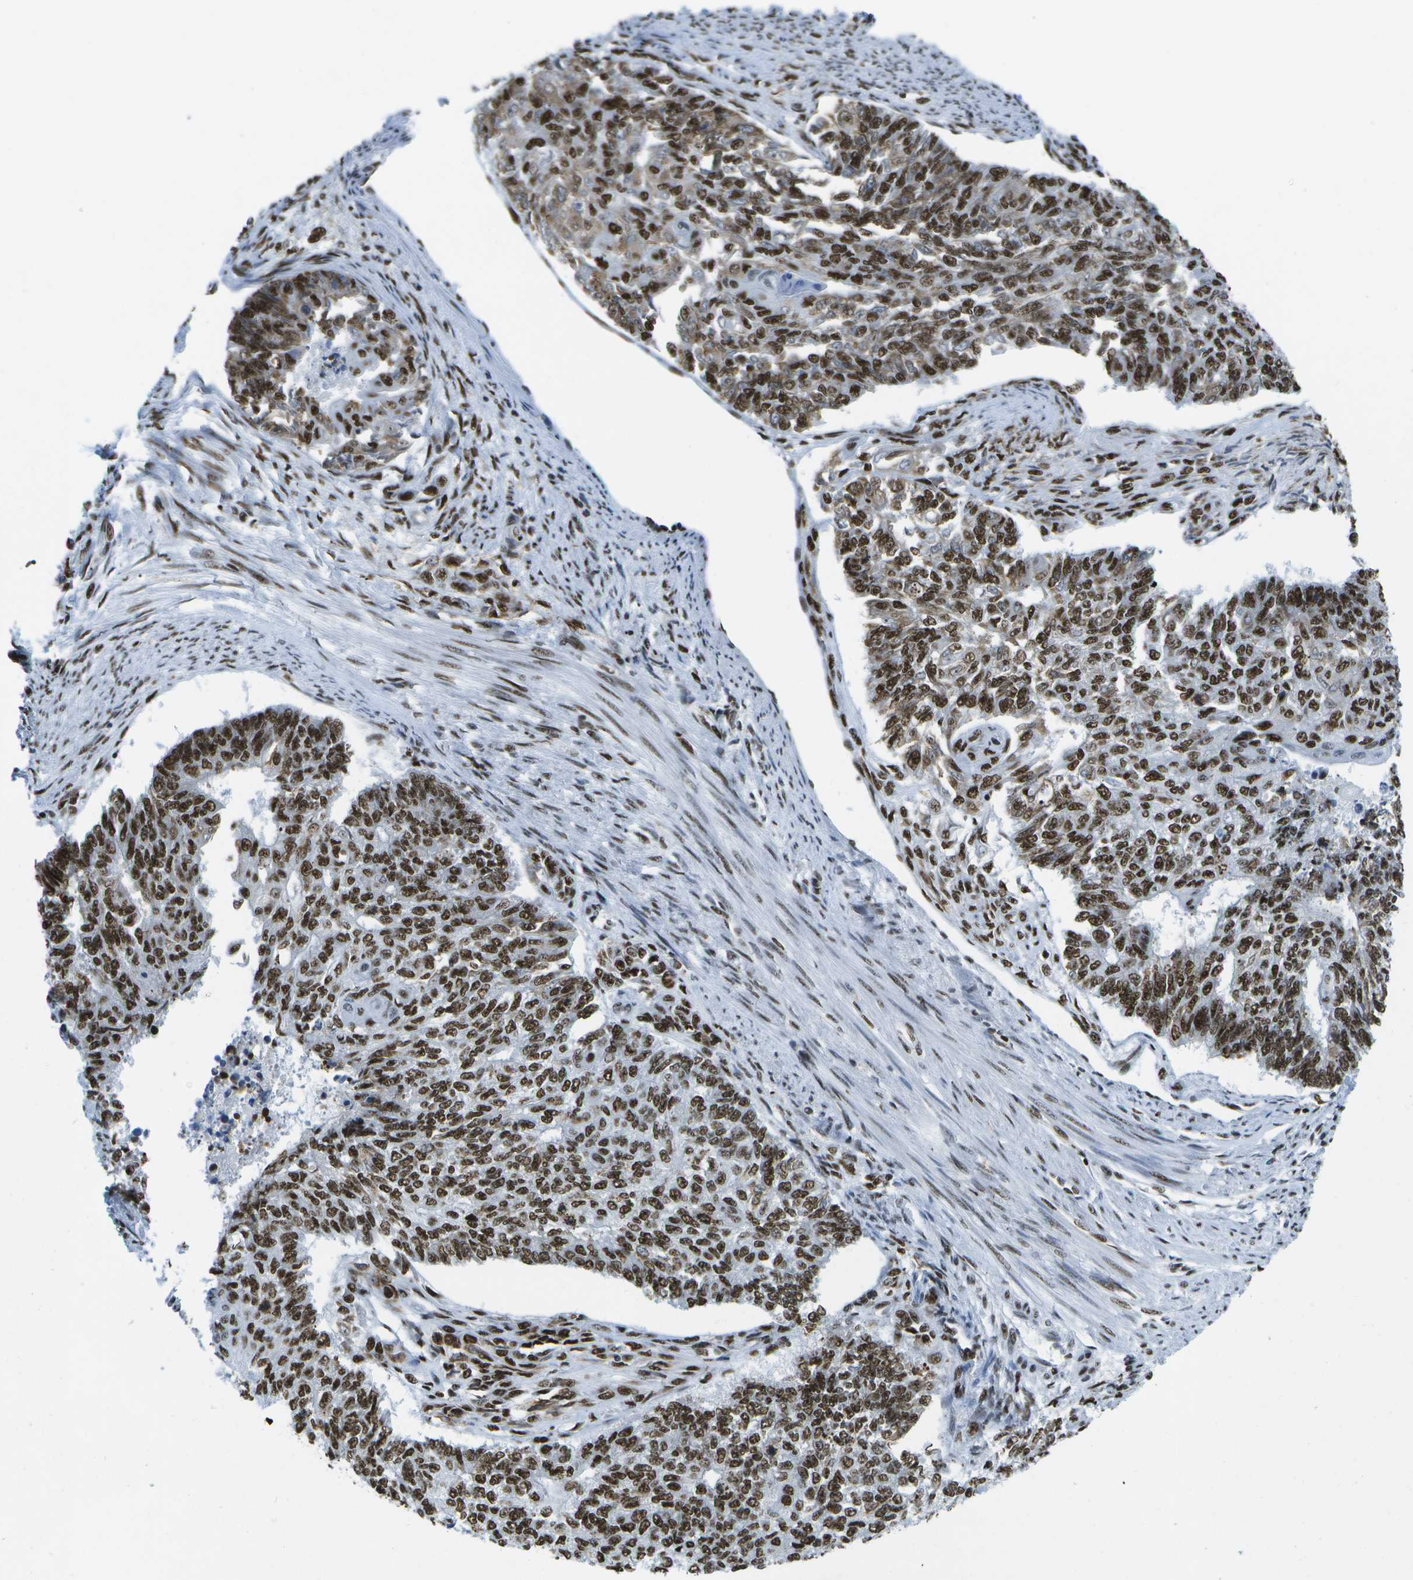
{"staining": {"intensity": "strong", "quantity": ">75%", "location": "nuclear"}, "tissue": "endometrial cancer", "cell_type": "Tumor cells", "image_type": "cancer", "snomed": [{"axis": "morphology", "description": "Adenocarcinoma, NOS"}, {"axis": "topography", "description": "Endometrium"}], "caption": "A micrograph showing strong nuclear expression in approximately >75% of tumor cells in endometrial cancer (adenocarcinoma), as visualized by brown immunohistochemical staining.", "gene": "NSRP1", "patient": {"sex": "female", "age": 32}}